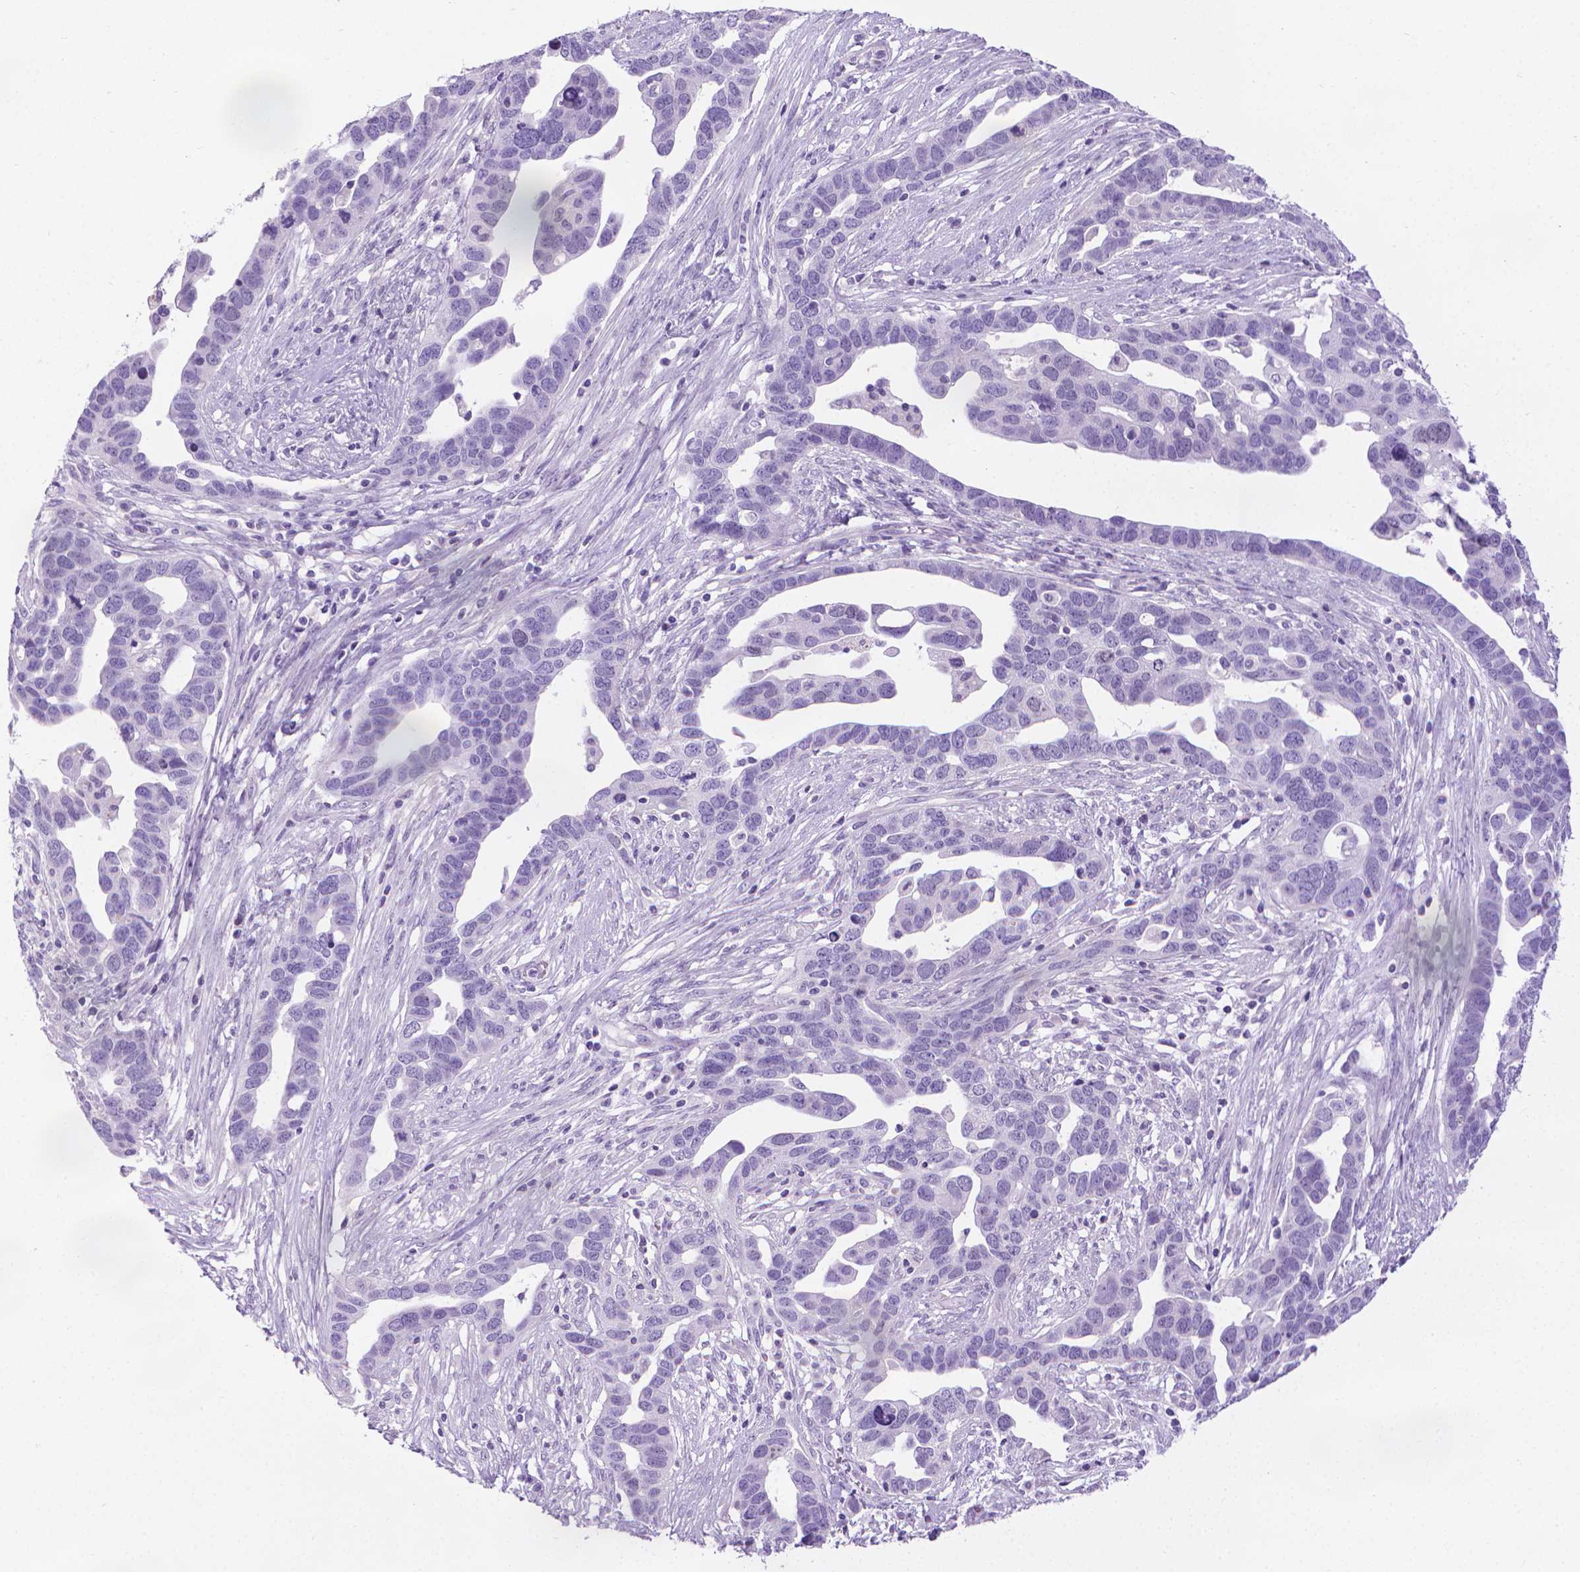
{"staining": {"intensity": "negative", "quantity": "none", "location": "none"}, "tissue": "ovarian cancer", "cell_type": "Tumor cells", "image_type": "cancer", "snomed": [{"axis": "morphology", "description": "Cystadenocarcinoma, serous, NOS"}, {"axis": "topography", "description": "Ovary"}], "caption": "Histopathology image shows no protein staining in tumor cells of ovarian serous cystadenocarcinoma tissue. (Immunohistochemistry (ihc), brightfield microscopy, high magnification).", "gene": "SPAG6", "patient": {"sex": "female", "age": 54}}